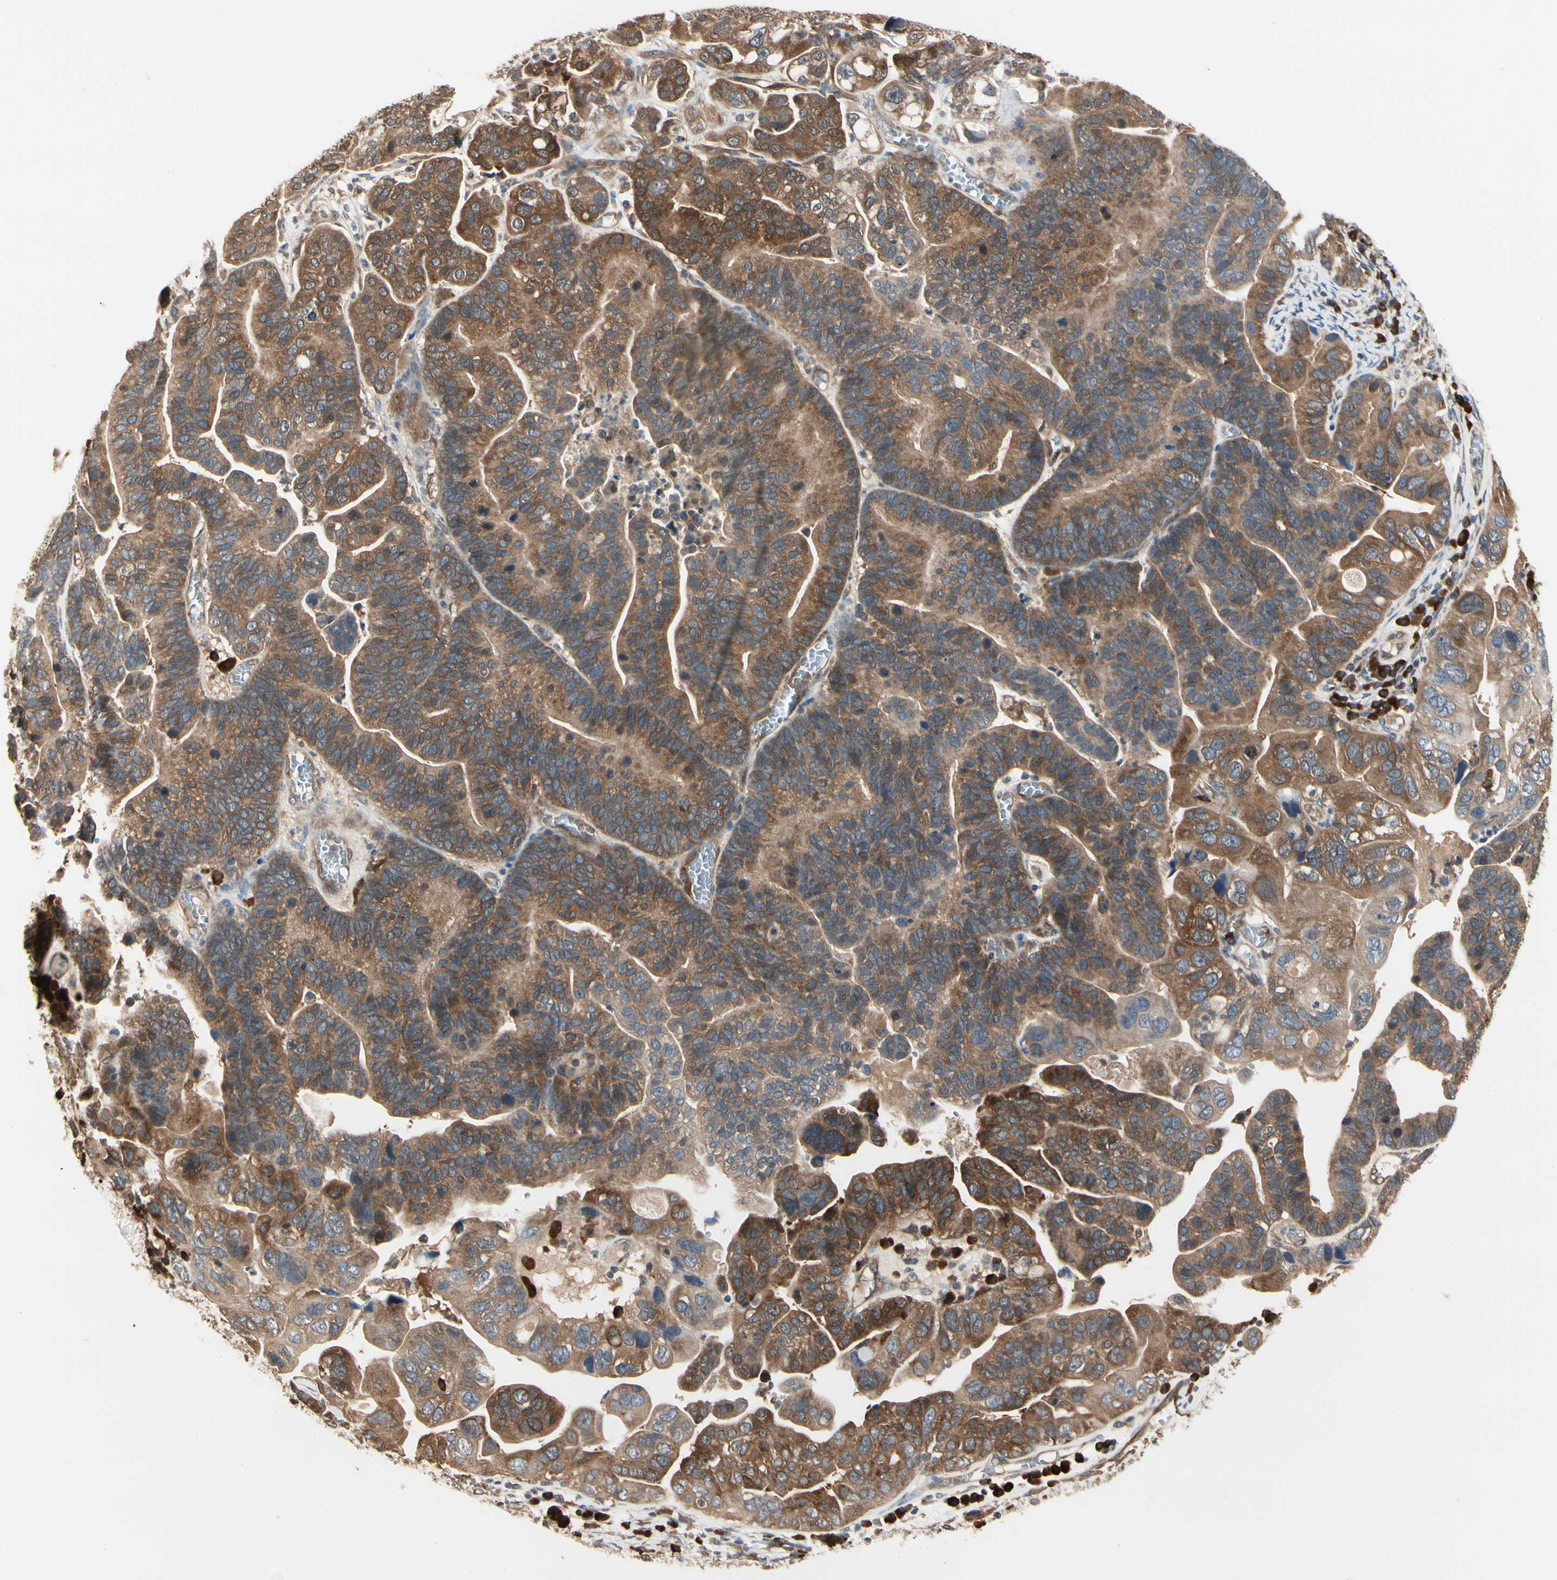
{"staining": {"intensity": "strong", "quantity": ">75%", "location": "cytoplasmic/membranous"}, "tissue": "ovarian cancer", "cell_type": "Tumor cells", "image_type": "cancer", "snomed": [{"axis": "morphology", "description": "Cystadenocarcinoma, serous, NOS"}, {"axis": "topography", "description": "Ovary"}], "caption": "DAB (3,3'-diaminobenzidine) immunohistochemical staining of serous cystadenocarcinoma (ovarian) demonstrates strong cytoplasmic/membranous protein positivity in approximately >75% of tumor cells.", "gene": "NME1-NME2", "patient": {"sex": "female", "age": 56}}